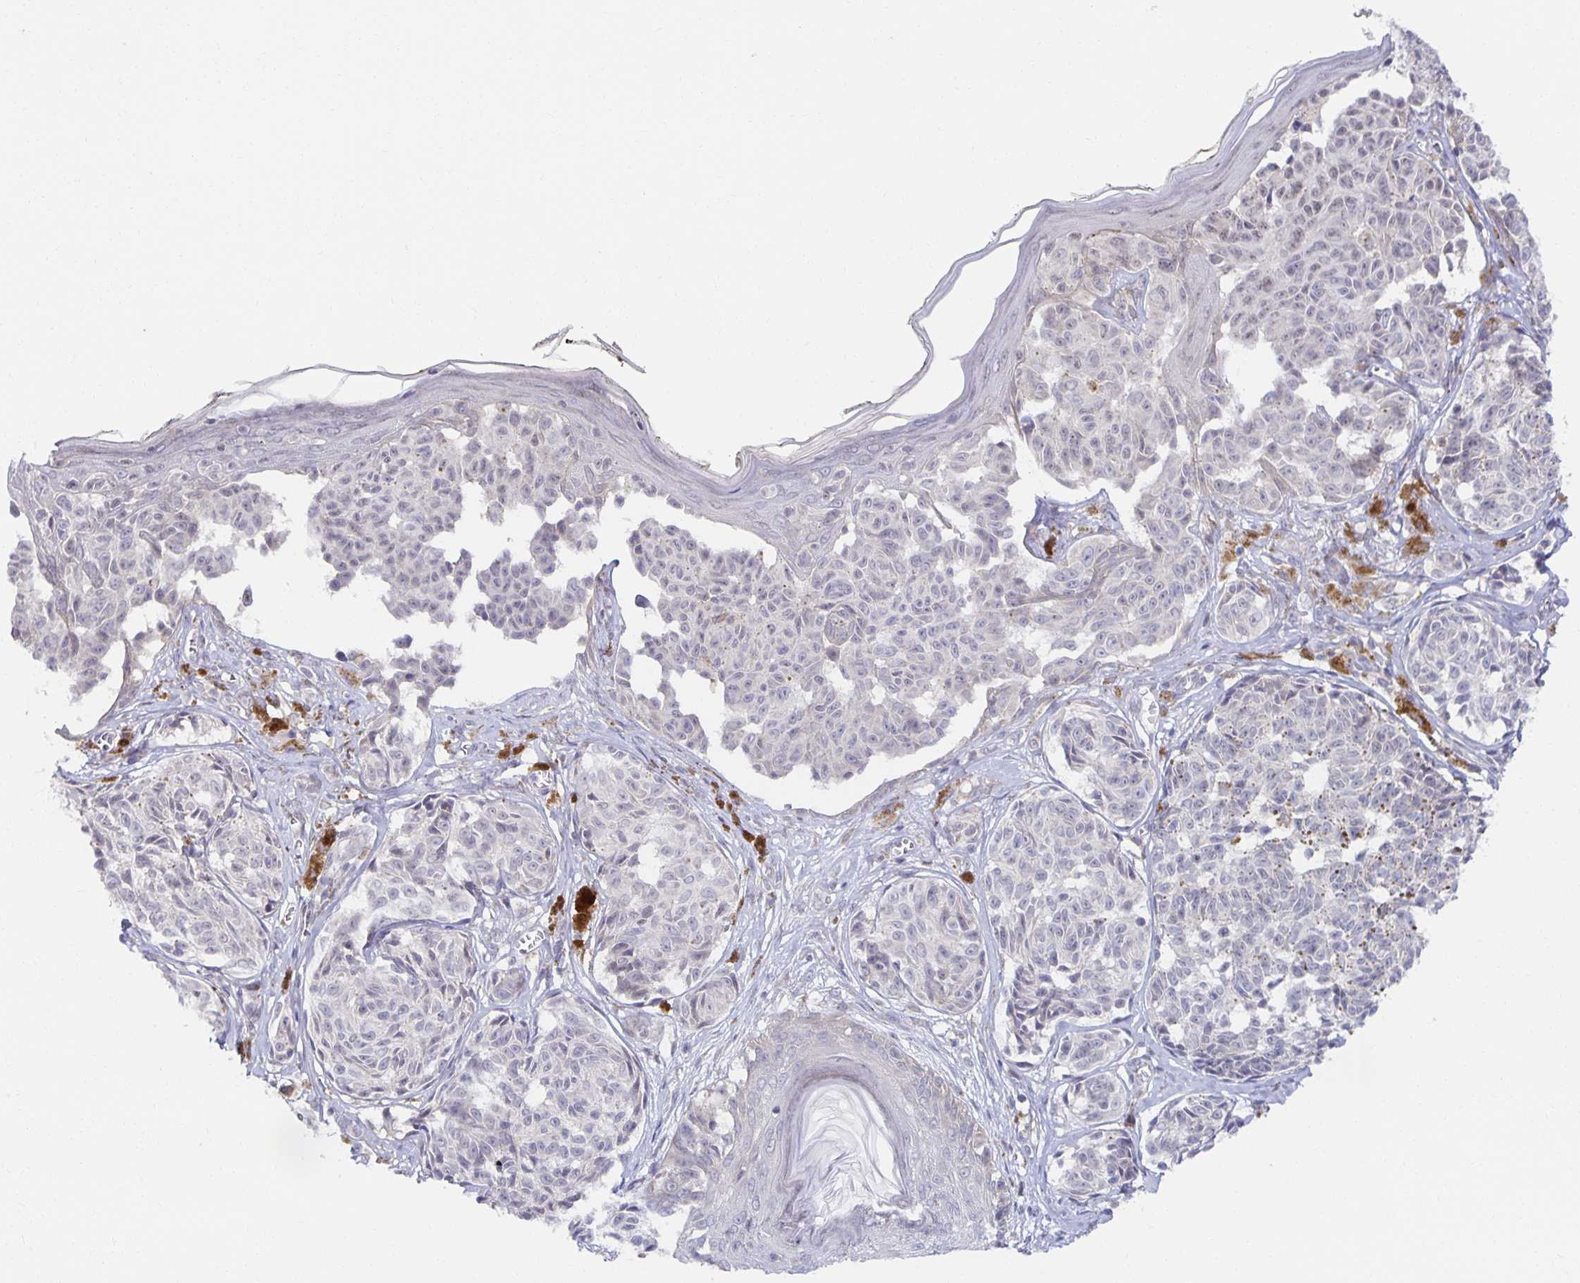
{"staining": {"intensity": "negative", "quantity": "none", "location": "none"}, "tissue": "melanoma", "cell_type": "Tumor cells", "image_type": "cancer", "snomed": [{"axis": "morphology", "description": "Malignant melanoma, NOS"}, {"axis": "topography", "description": "Skin"}], "caption": "This micrograph is of melanoma stained with immunohistochemistry (IHC) to label a protein in brown with the nuclei are counter-stained blue. There is no expression in tumor cells.", "gene": "BAD", "patient": {"sex": "female", "age": 43}}